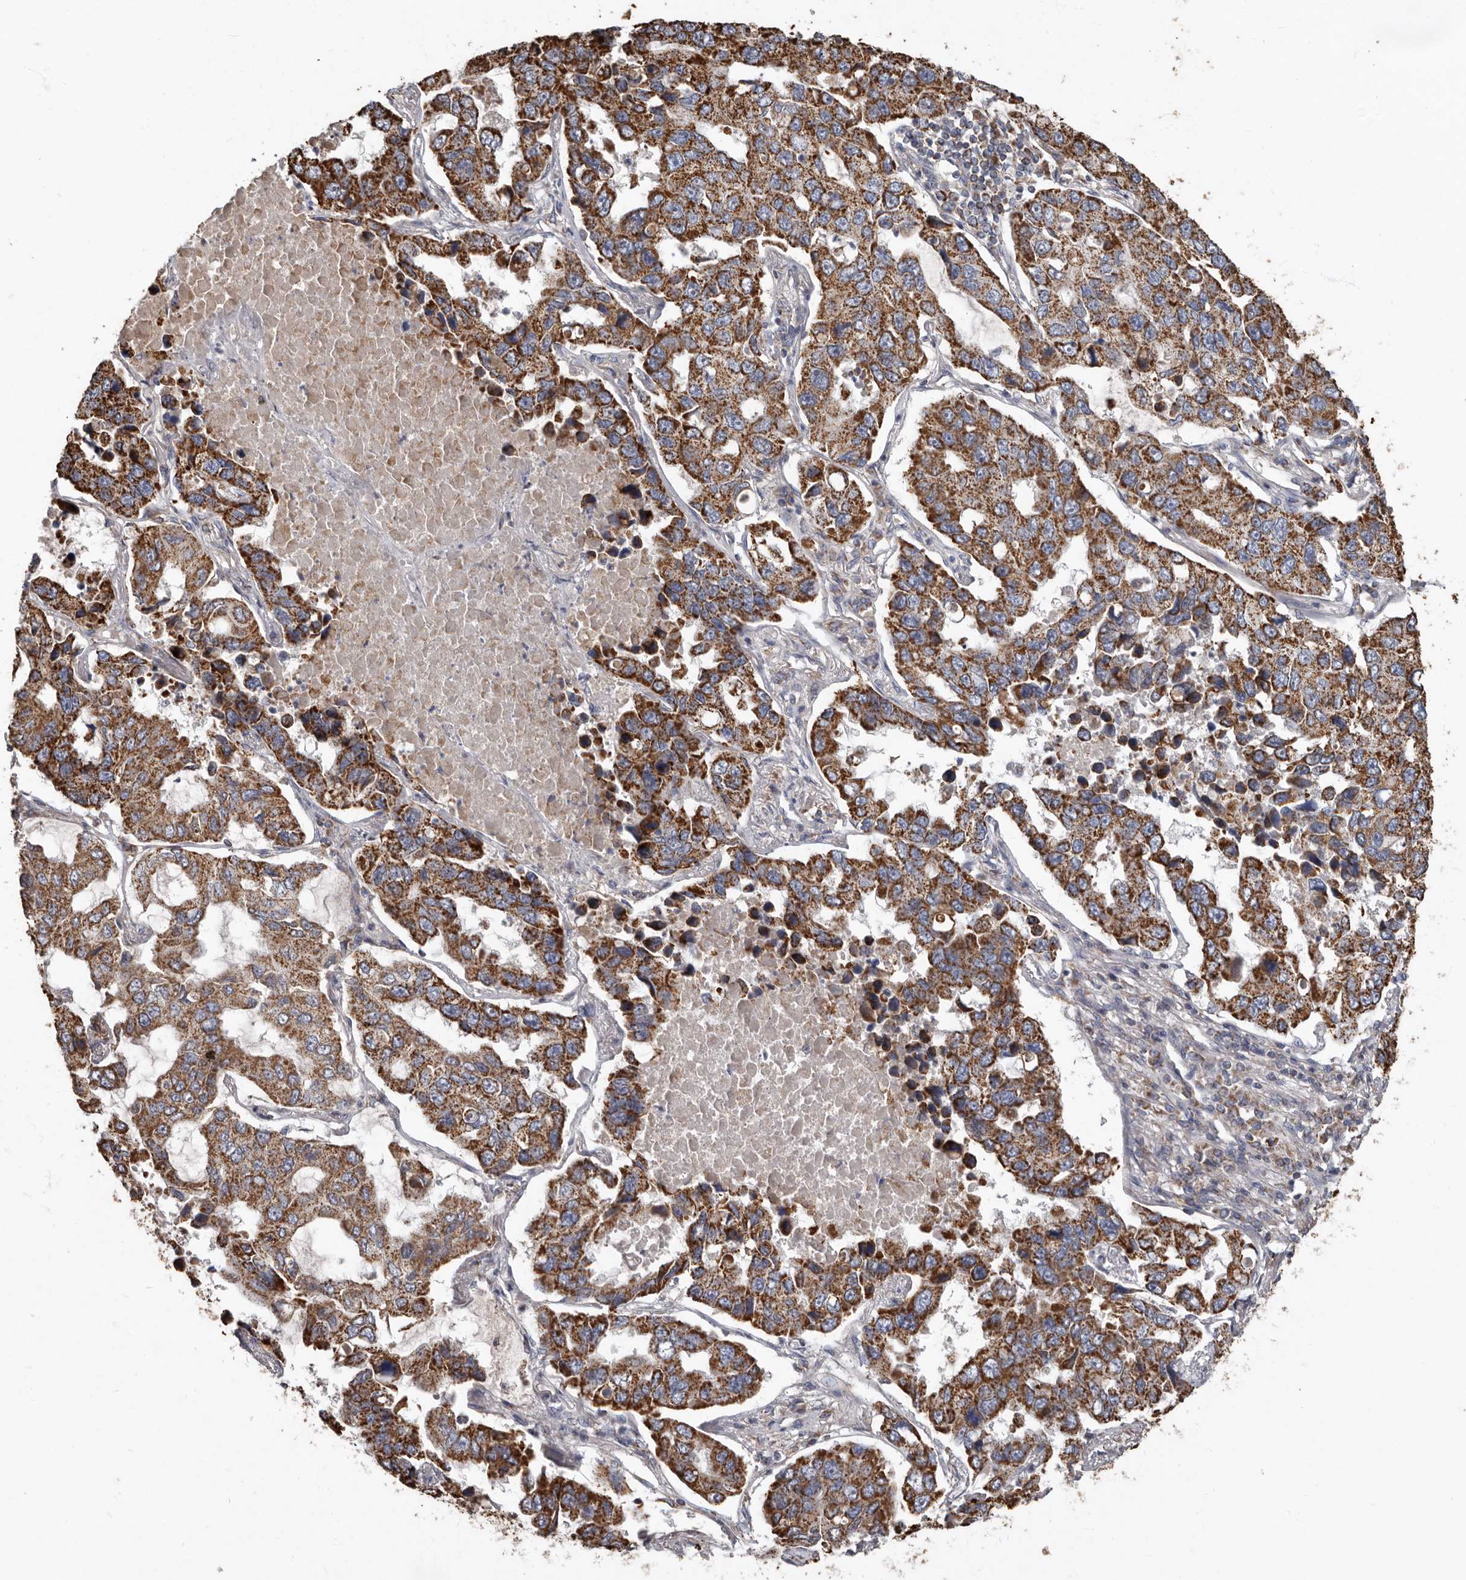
{"staining": {"intensity": "strong", "quantity": ">75%", "location": "cytoplasmic/membranous"}, "tissue": "lung cancer", "cell_type": "Tumor cells", "image_type": "cancer", "snomed": [{"axis": "morphology", "description": "Adenocarcinoma, NOS"}, {"axis": "topography", "description": "Lung"}], "caption": "A histopathology image showing strong cytoplasmic/membranous positivity in about >75% of tumor cells in lung adenocarcinoma, as visualized by brown immunohistochemical staining.", "gene": "KIF26B", "patient": {"sex": "male", "age": 64}}